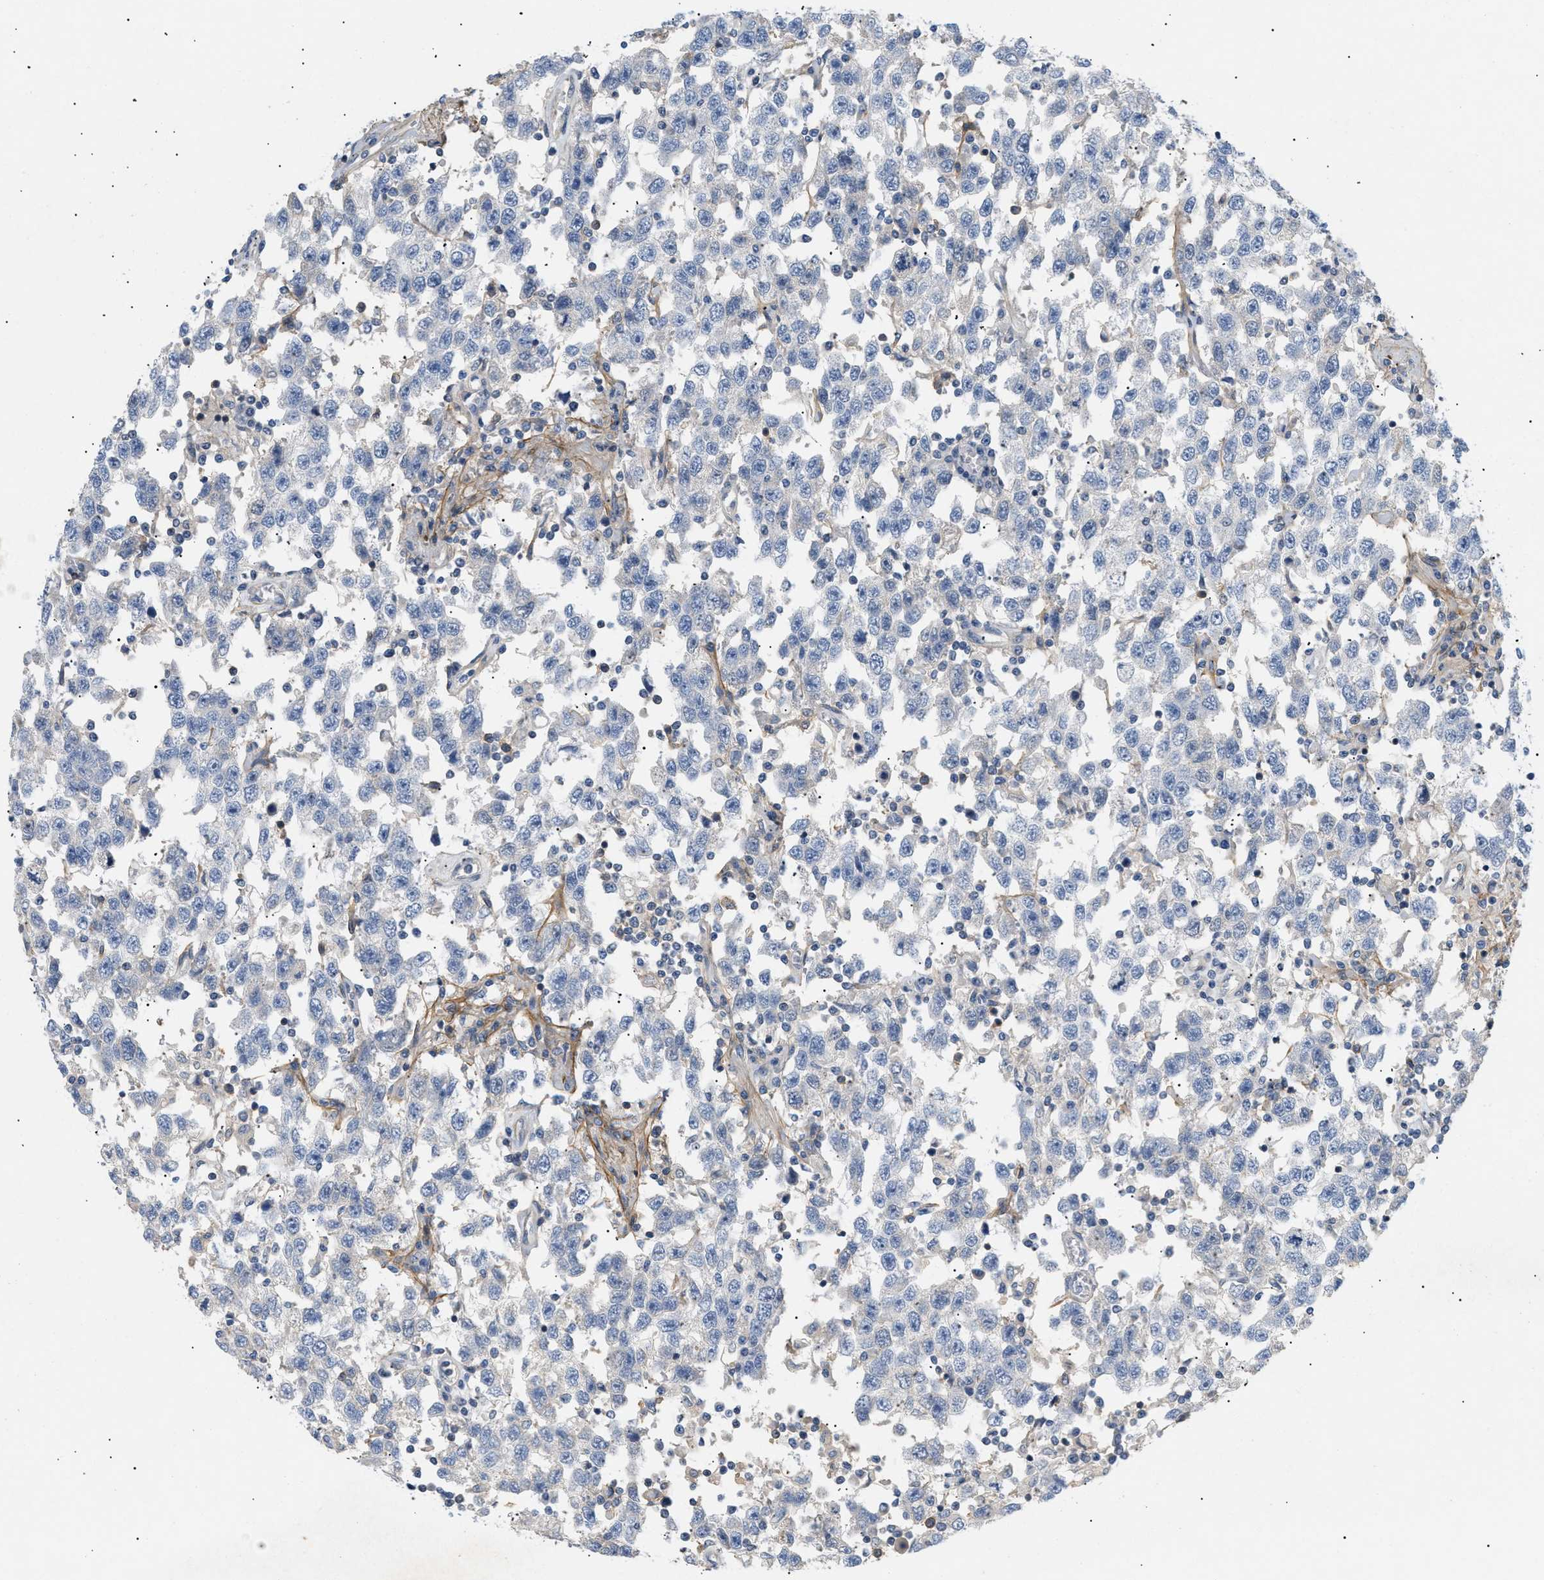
{"staining": {"intensity": "negative", "quantity": "none", "location": "none"}, "tissue": "testis cancer", "cell_type": "Tumor cells", "image_type": "cancer", "snomed": [{"axis": "morphology", "description": "Seminoma, NOS"}, {"axis": "topography", "description": "Testis"}], "caption": "This is an IHC photomicrograph of human testis seminoma. There is no expression in tumor cells.", "gene": "FARS2", "patient": {"sex": "male", "age": 41}}